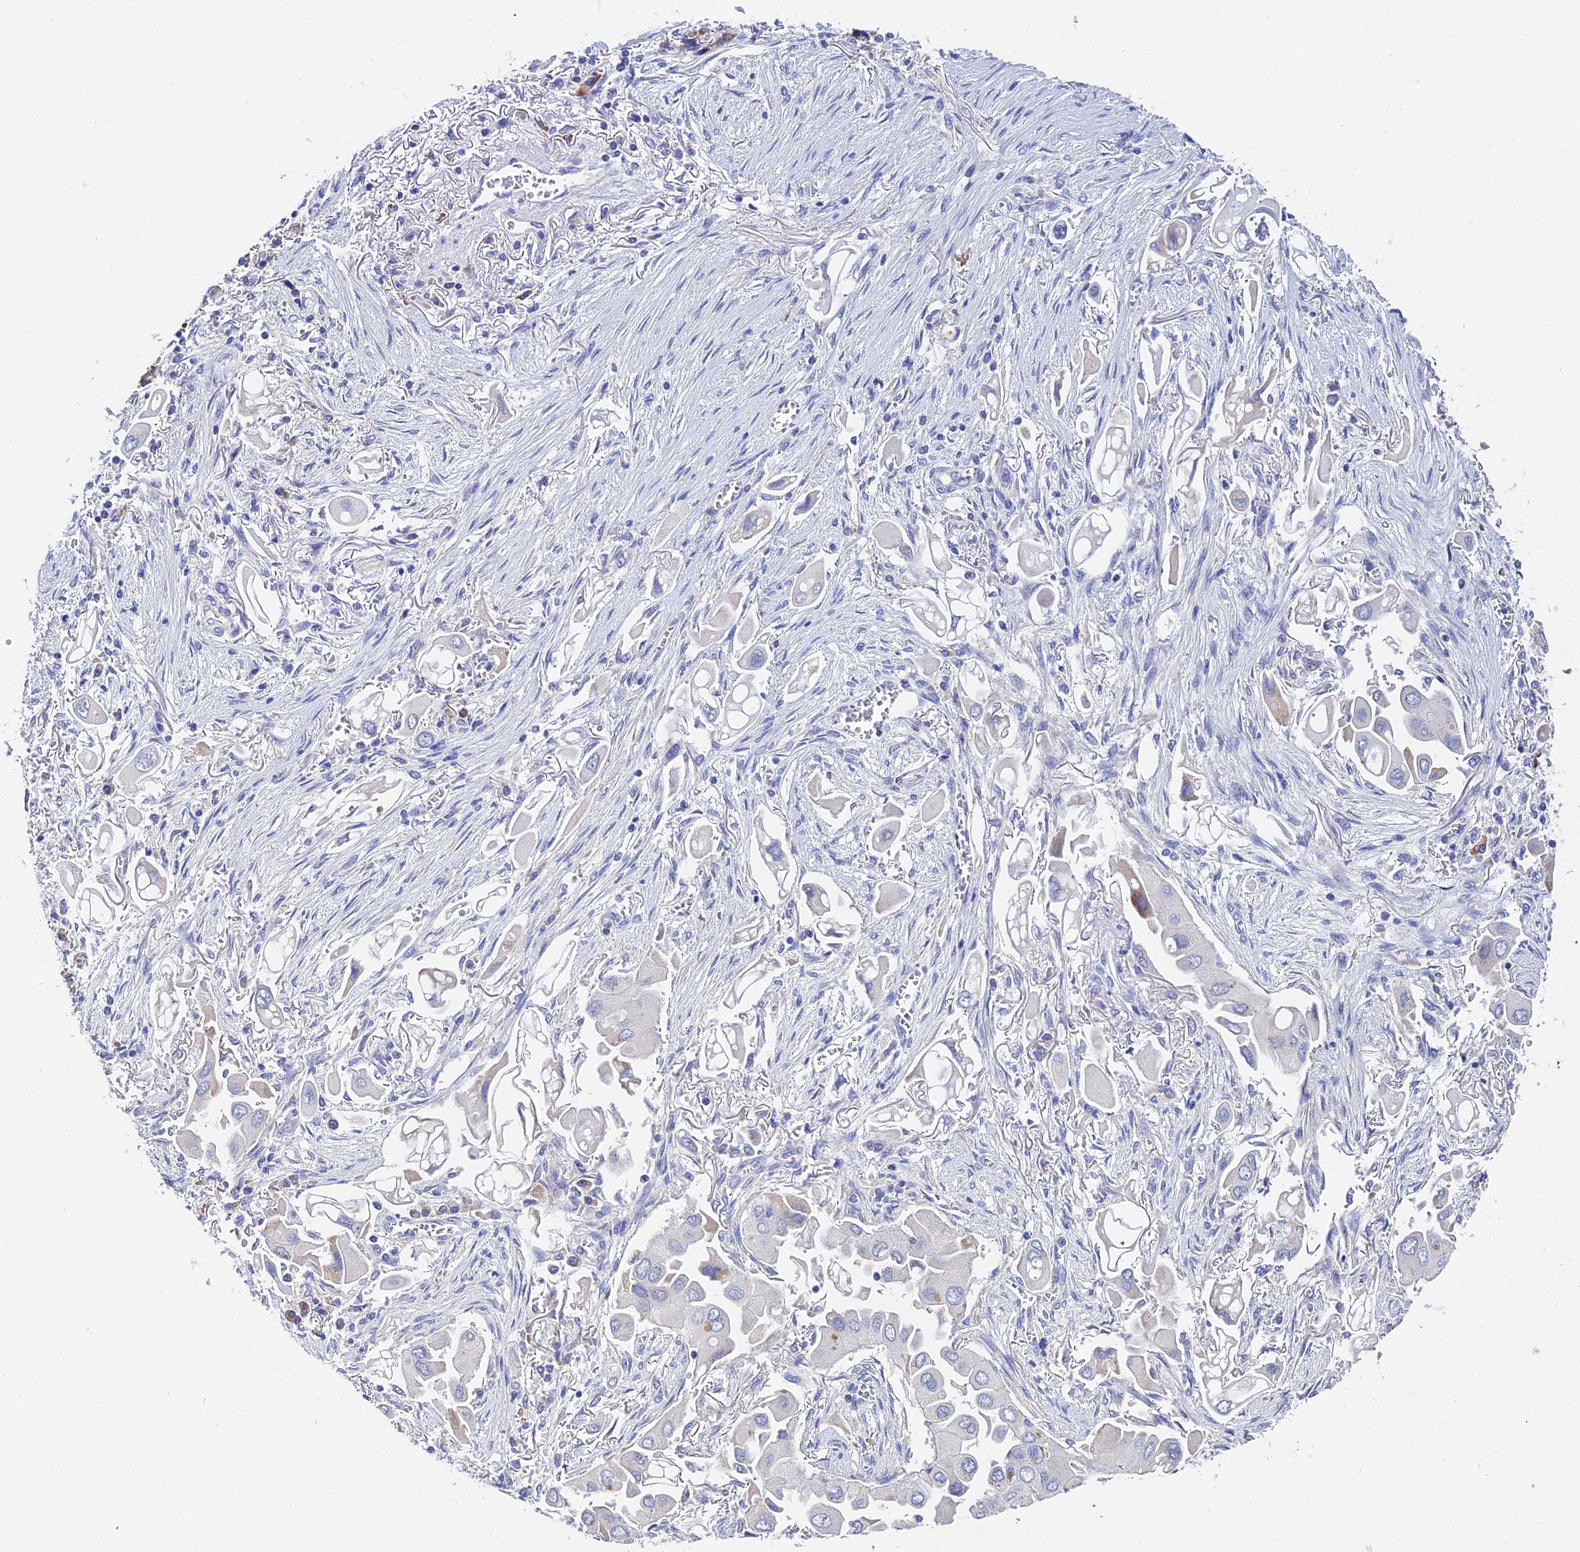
{"staining": {"intensity": "negative", "quantity": "none", "location": "none"}, "tissue": "lung cancer", "cell_type": "Tumor cells", "image_type": "cancer", "snomed": [{"axis": "morphology", "description": "Adenocarcinoma, NOS"}, {"axis": "topography", "description": "Lung"}], "caption": "Tumor cells are negative for brown protein staining in lung adenocarcinoma. (DAB (3,3'-diaminobenzidine) immunohistochemistry (IHC) with hematoxylin counter stain).", "gene": "UBE2L3", "patient": {"sex": "female", "age": 76}}